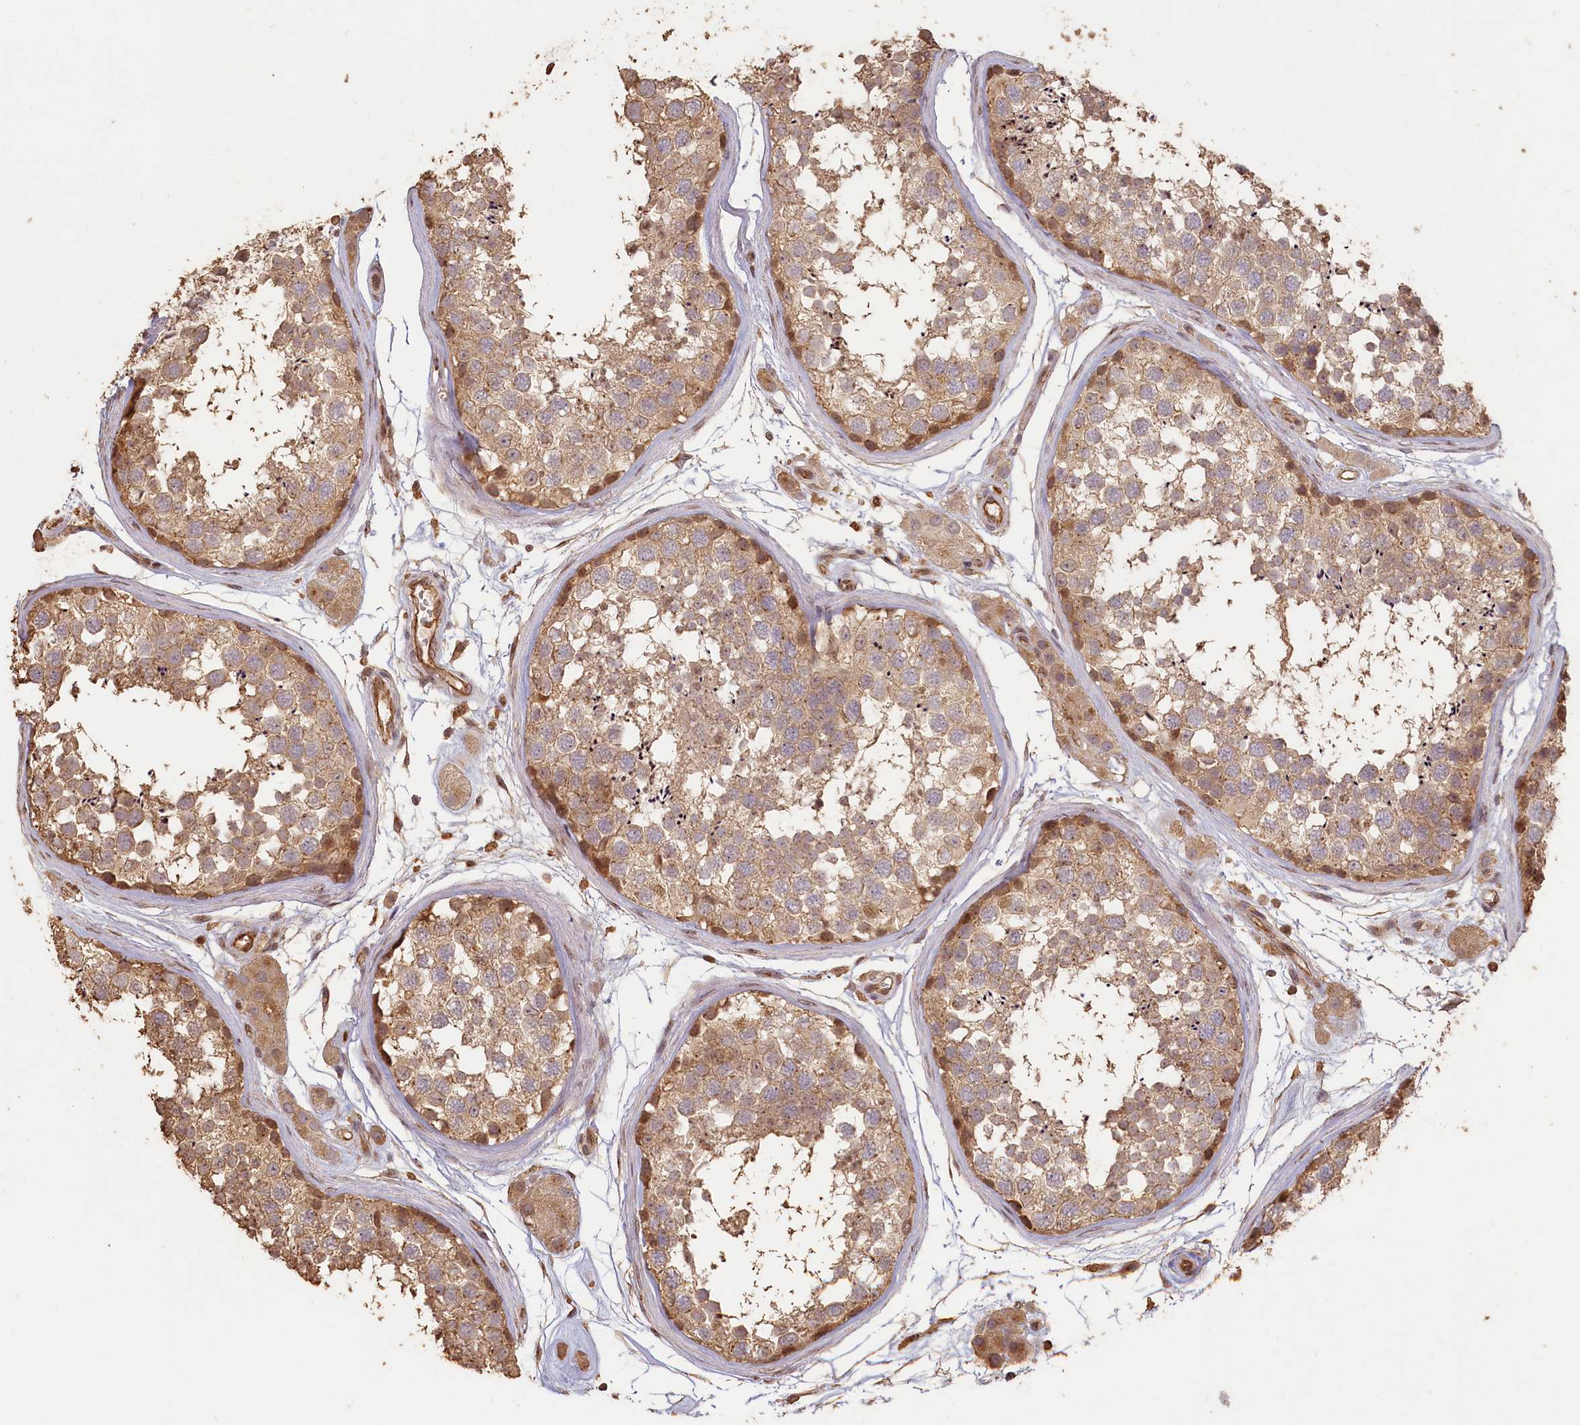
{"staining": {"intensity": "moderate", "quantity": ">75%", "location": "cytoplasmic/membranous,nuclear"}, "tissue": "testis", "cell_type": "Cells in seminiferous ducts", "image_type": "normal", "snomed": [{"axis": "morphology", "description": "Normal tissue, NOS"}, {"axis": "topography", "description": "Testis"}], "caption": "Immunohistochemistry (DAB (3,3'-diaminobenzidine)) staining of benign testis demonstrates moderate cytoplasmic/membranous,nuclear protein positivity in about >75% of cells in seminiferous ducts.", "gene": "MADD", "patient": {"sex": "male", "age": 56}}